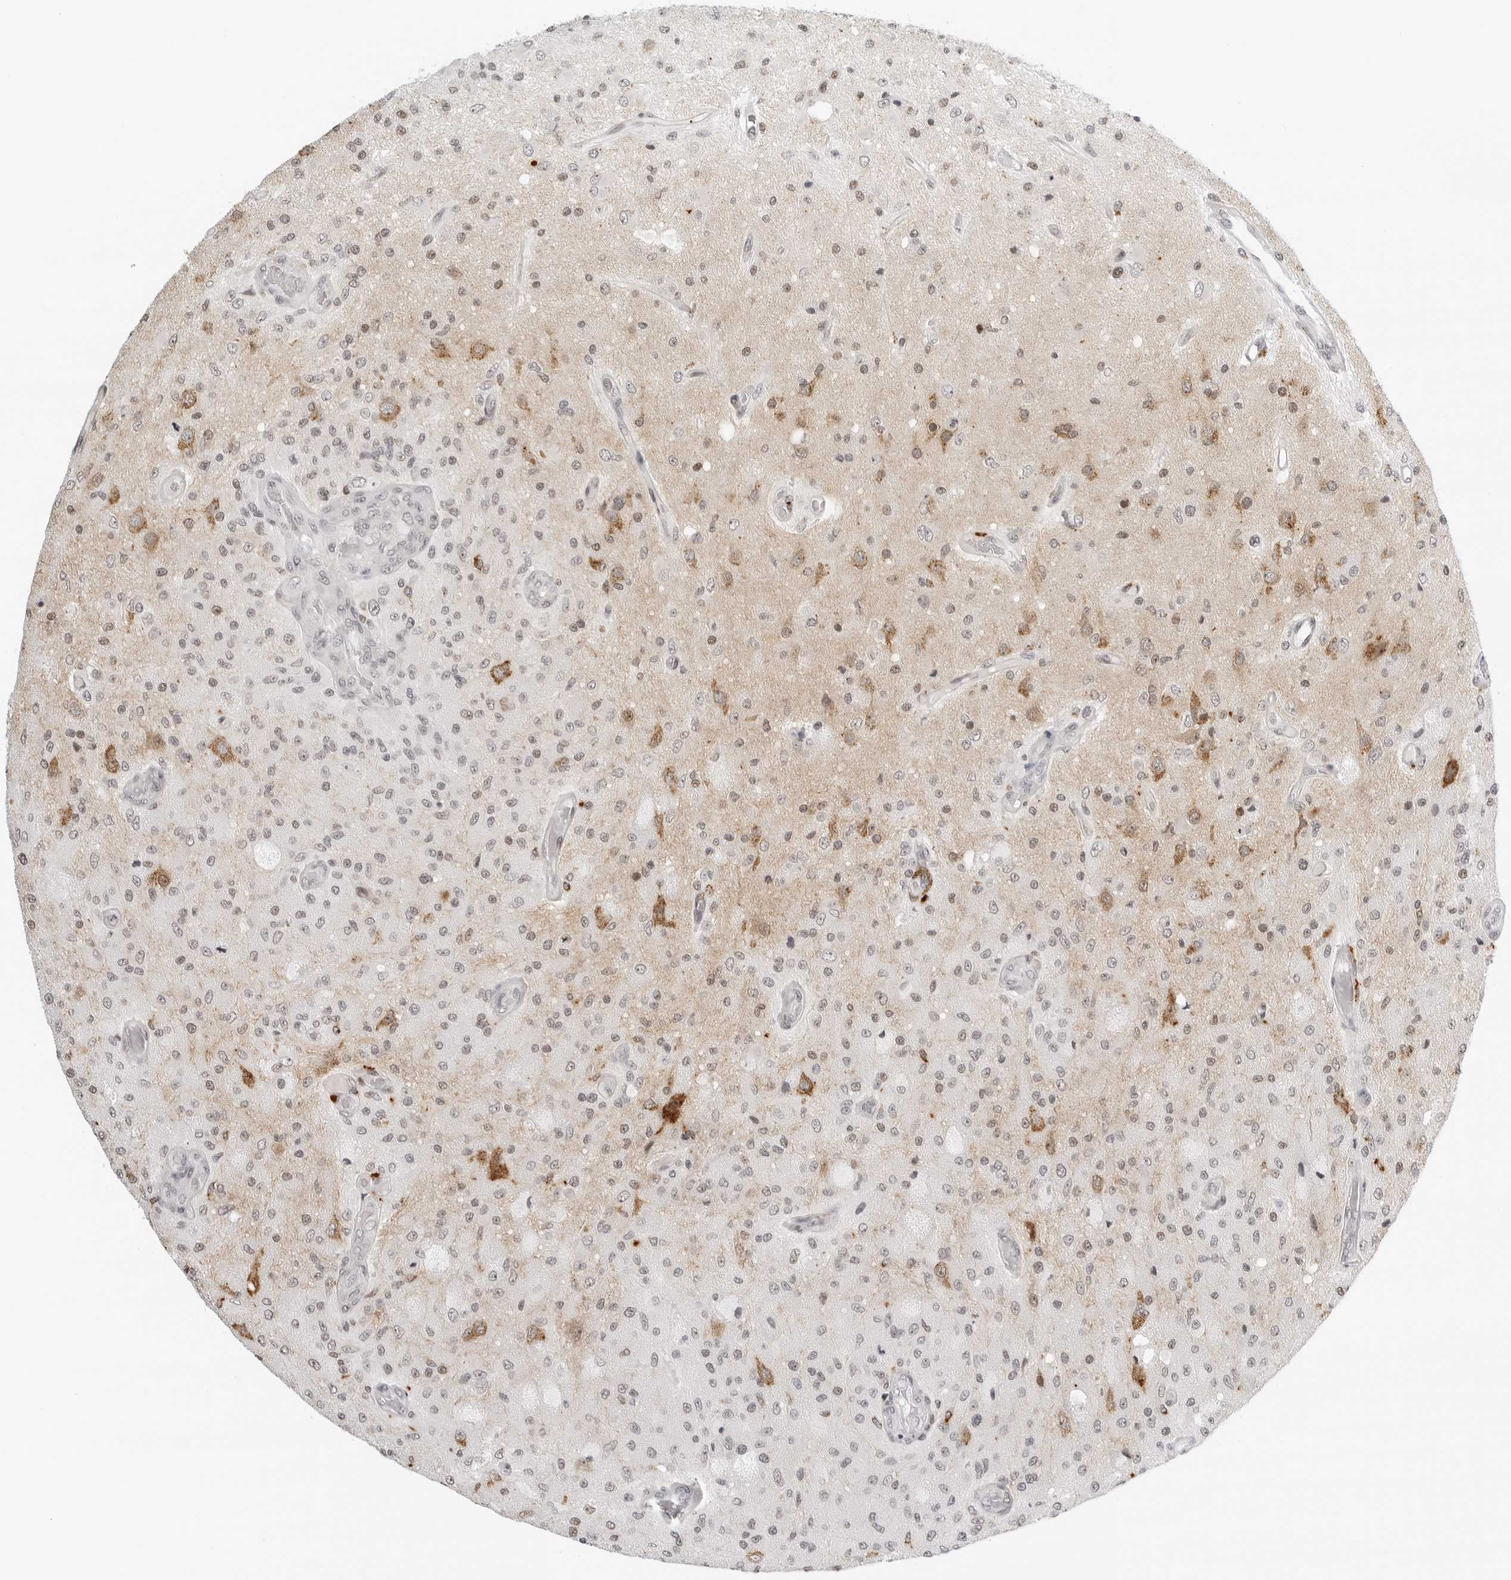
{"staining": {"intensity": "moderate", "quantity": "<25%", "location": "nuclear"}, "tissue": "glioma", "cell_type": "Tumor cells", "image_type": "cancer", "snomed": [{"axis": "morphology", "description": "Normal tissue, NOS"}, {"axis": "morphology", "description": "Glioma, malignant, High grade"}, {"axis": "topography", "description": "Cerebral cortex"}], "caption": "A histopathology image showing moderate nuclear positivity in about <25% of tumor cells in high-grade glioma (malignant), as visualized by brown immunohistochemical staining.", "gene": "MSH6", "patient": {"sex": "male", "age": 77}}